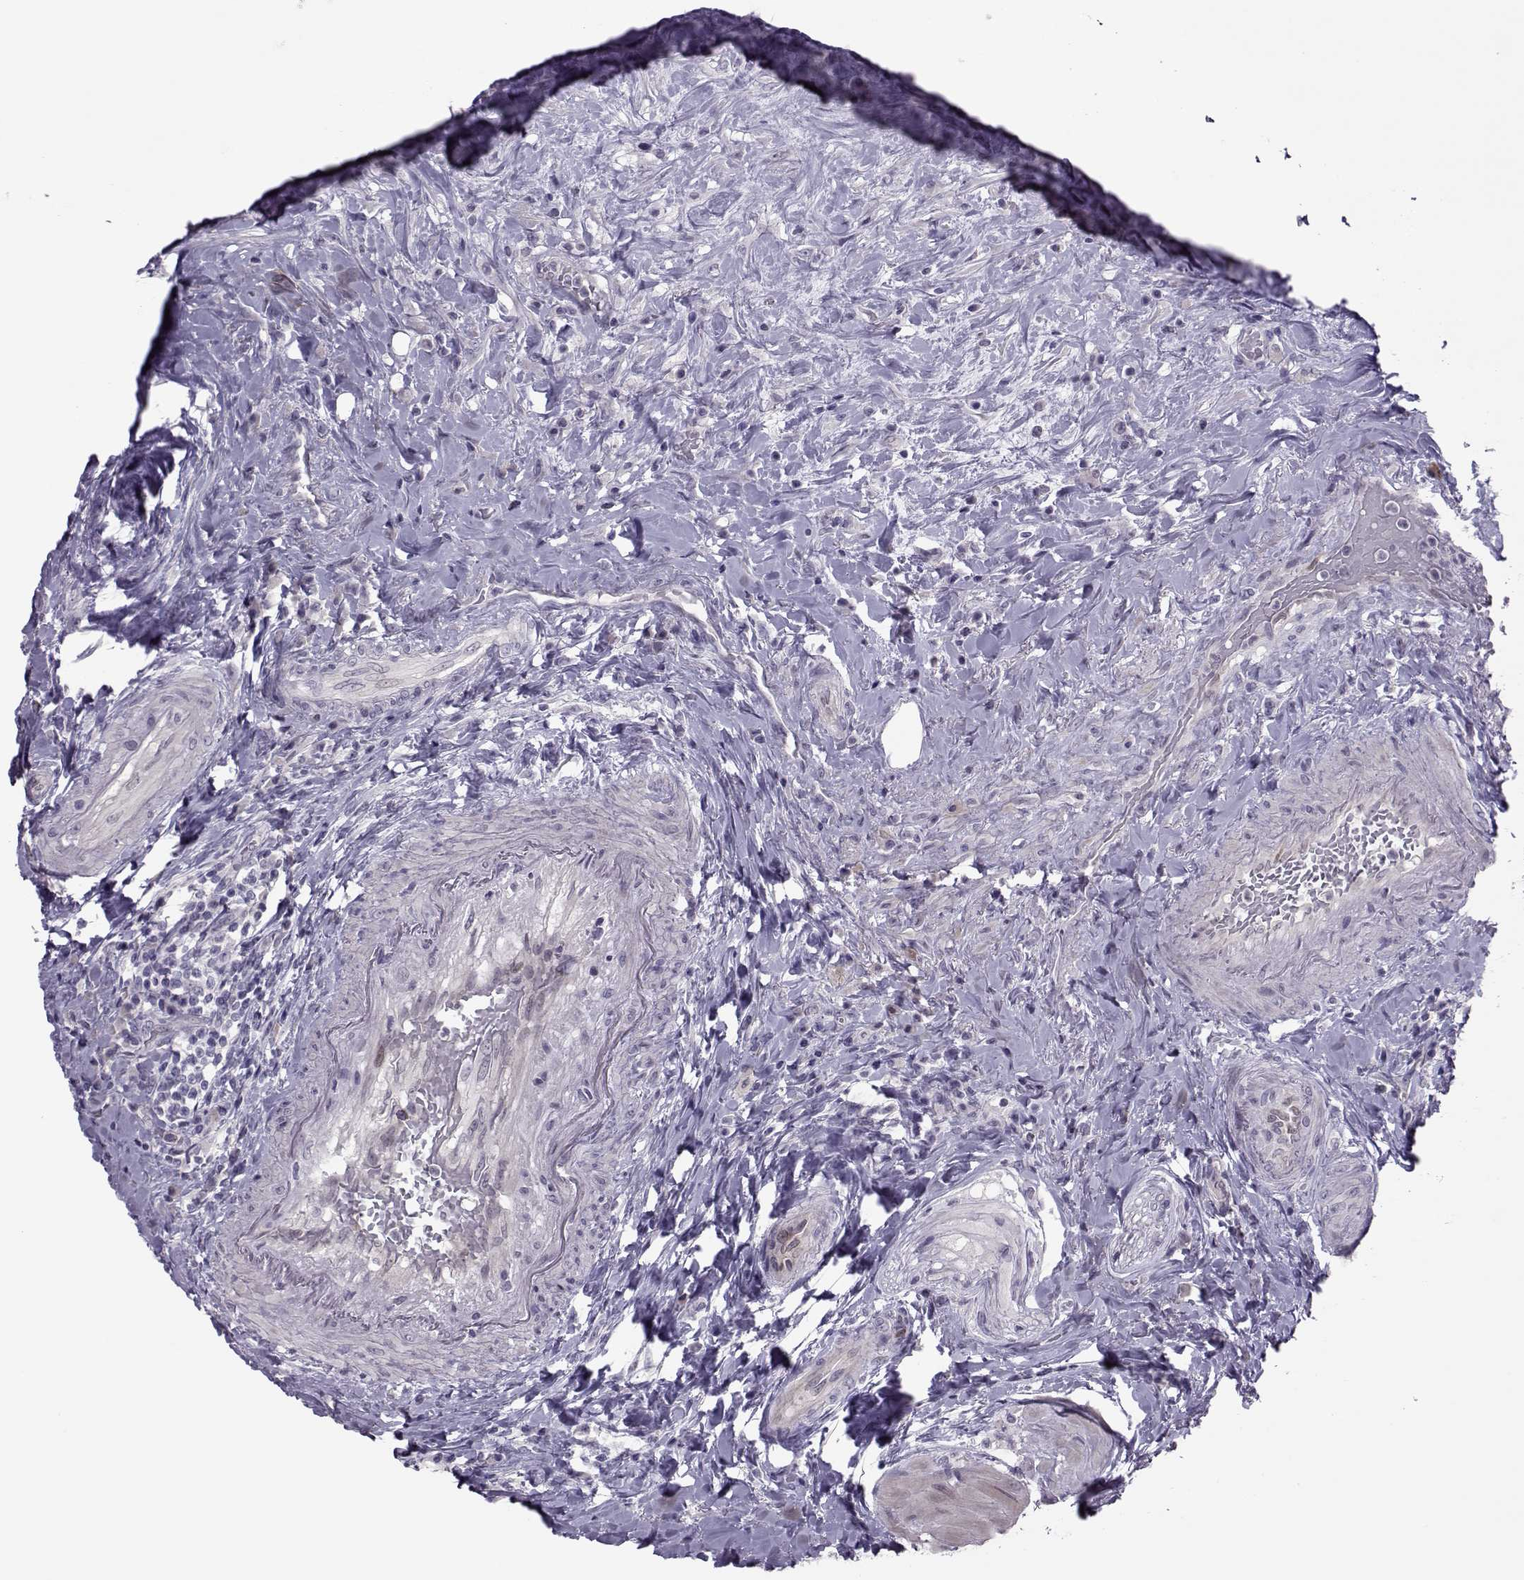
{"staining": {"intensity": "negative", "quantity": "none", "location": "none"}, "tissue": "urothelial cancer", "cell_type": "Tumor cells", "image_type": "cancer", "snomed": [{"axis": "morphology", "description": "Urothelial carcinoma, High grade"}, {"axis": "topography", "description": "Urinary bladder"}], "caption": "A high-resolution image shows immunohistochemistry staining of urothelial cancer, which shows no significant staining in tumor cells.", "gene": "ASRGL1", "patient": {"sex": "male", "age": 79}}